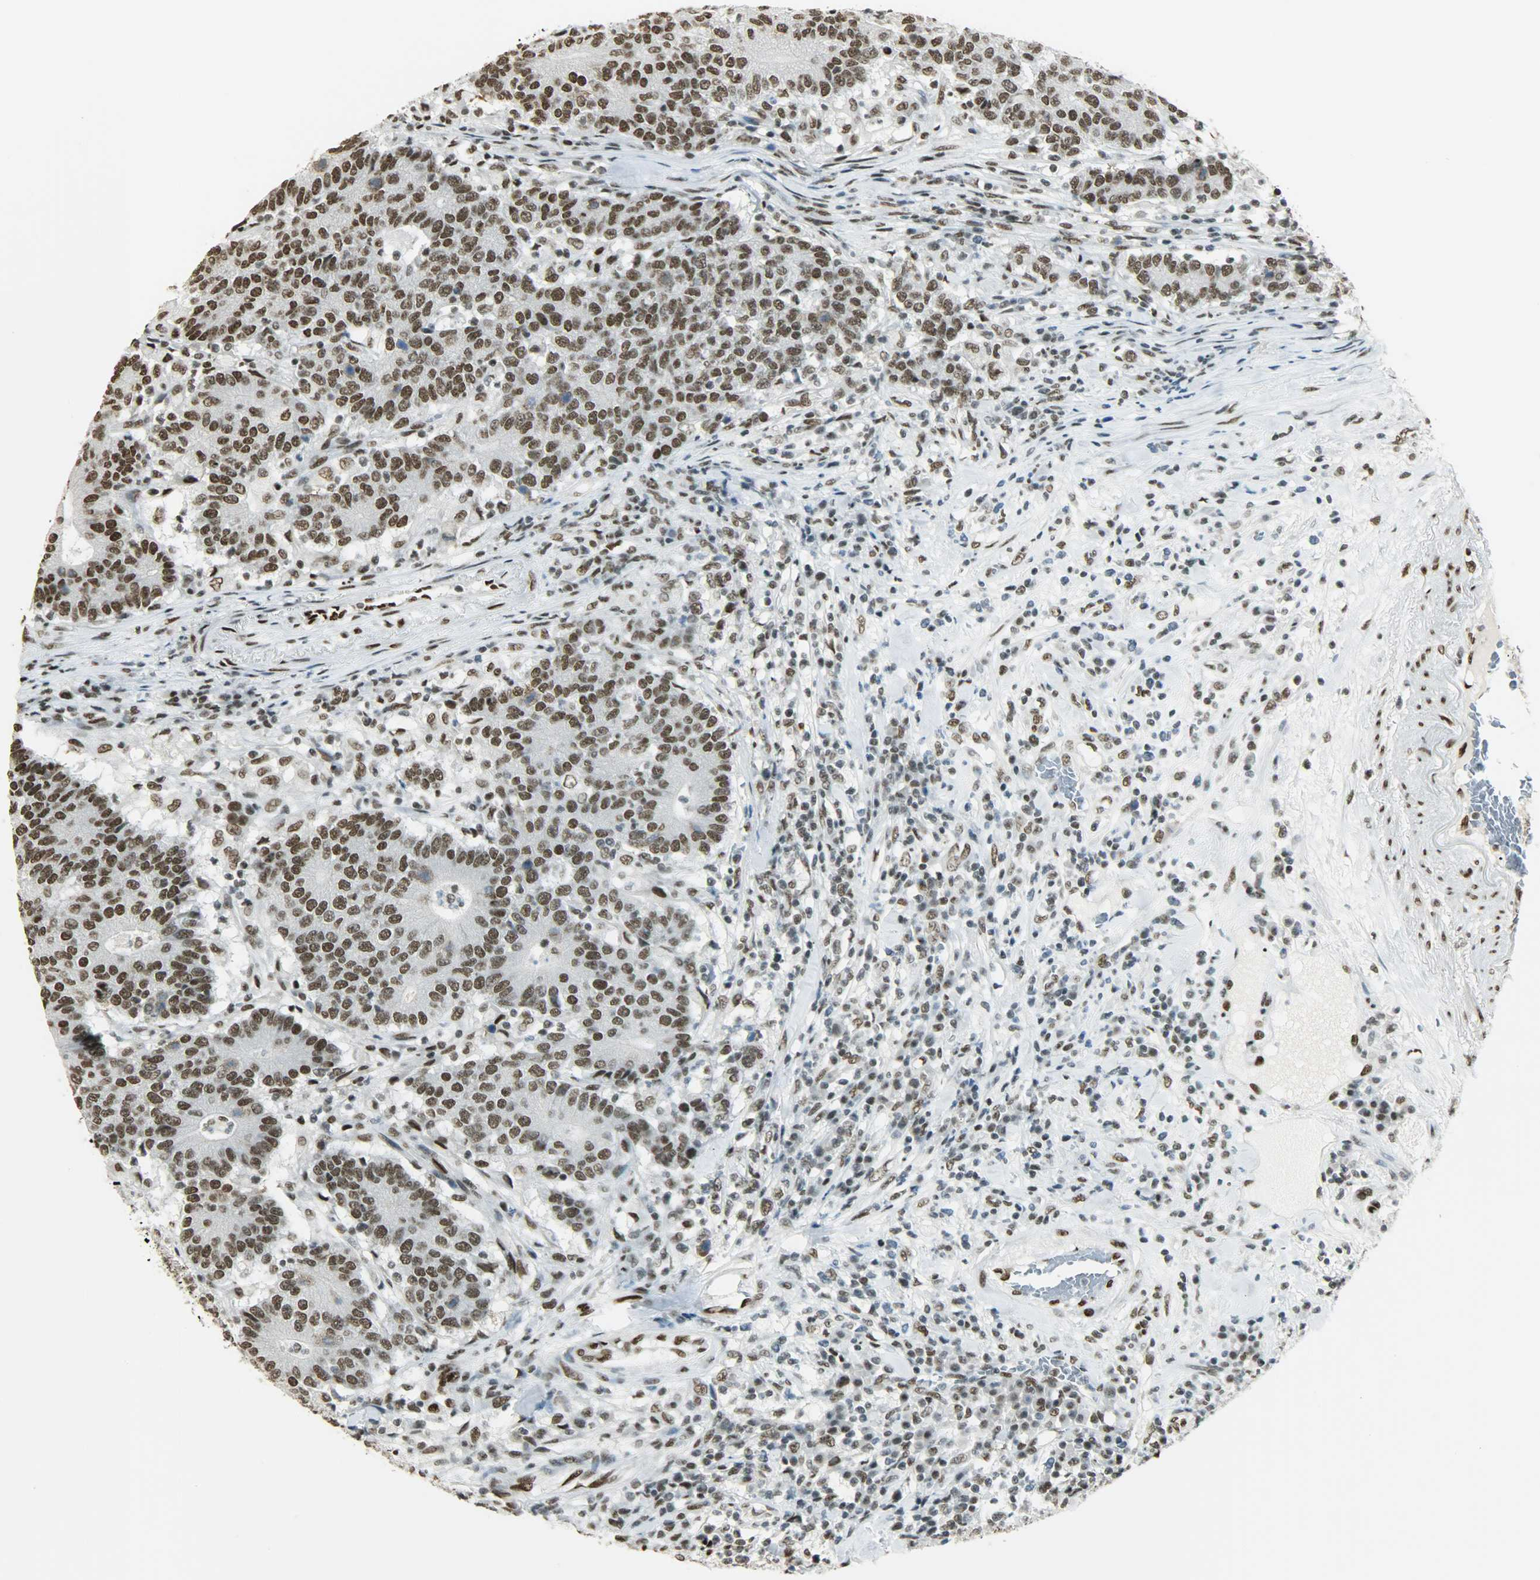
{"staining": {"intensity": "strong", "quantity": ">75%", "location": "nuclear"}, "tissue": "colorectal cancer", "cell_type": "Tumor cells", "image_type": "cancer", "snomed": [{"axis": "morphology", "description": "Normal tissue, NOS"}, {"axis": "morphology", "description": "Adenocarcinoma, NOS"}, {"axis": "topography", "description": "Colon"}], "caption": "A histopathology image of human colorectal cancer (adenocarcinoma) stained for a protein reveals strong nuclear brown staining in tumor cells.", "gene": "MYEF2", "patient": {"sex": "female", "age": 75}}